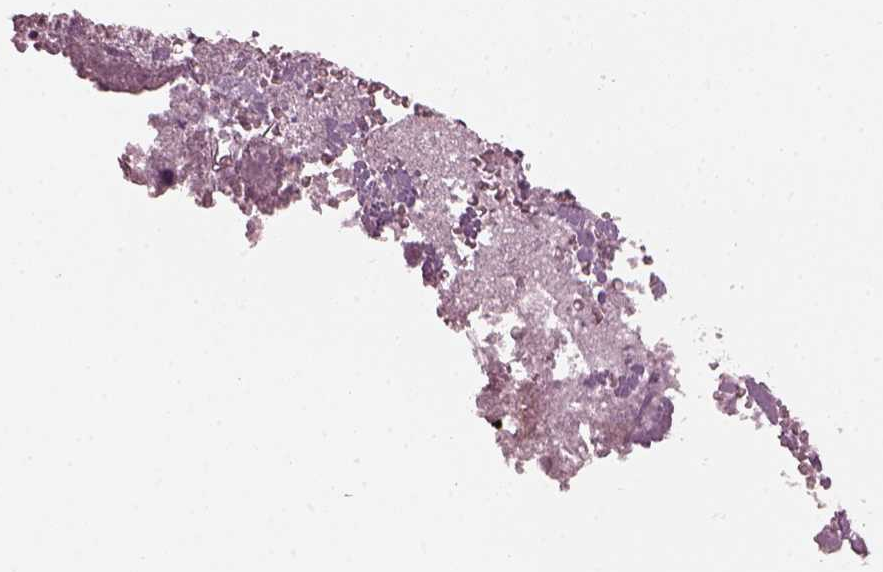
{"staining": {"intensity": "weak", "quantity": "<25%", "location": "cytoplasmic/membranous"}, "tissue": "adrenal gland", "cell_type": "Glandular cells", "image_type": "normal", "snomed": [{"axis": "morphology", "description": "Normal tissue, NOS"}, {"axis": "topography", "description": "Adrenal gland"}], "caption": "This is an immunohistochemistry (IHC) image of normal human adrenal gland. There is no expression in glandular cells.", "gene": "BFSP1", "patient": {"sex": "male", "age": 53}}